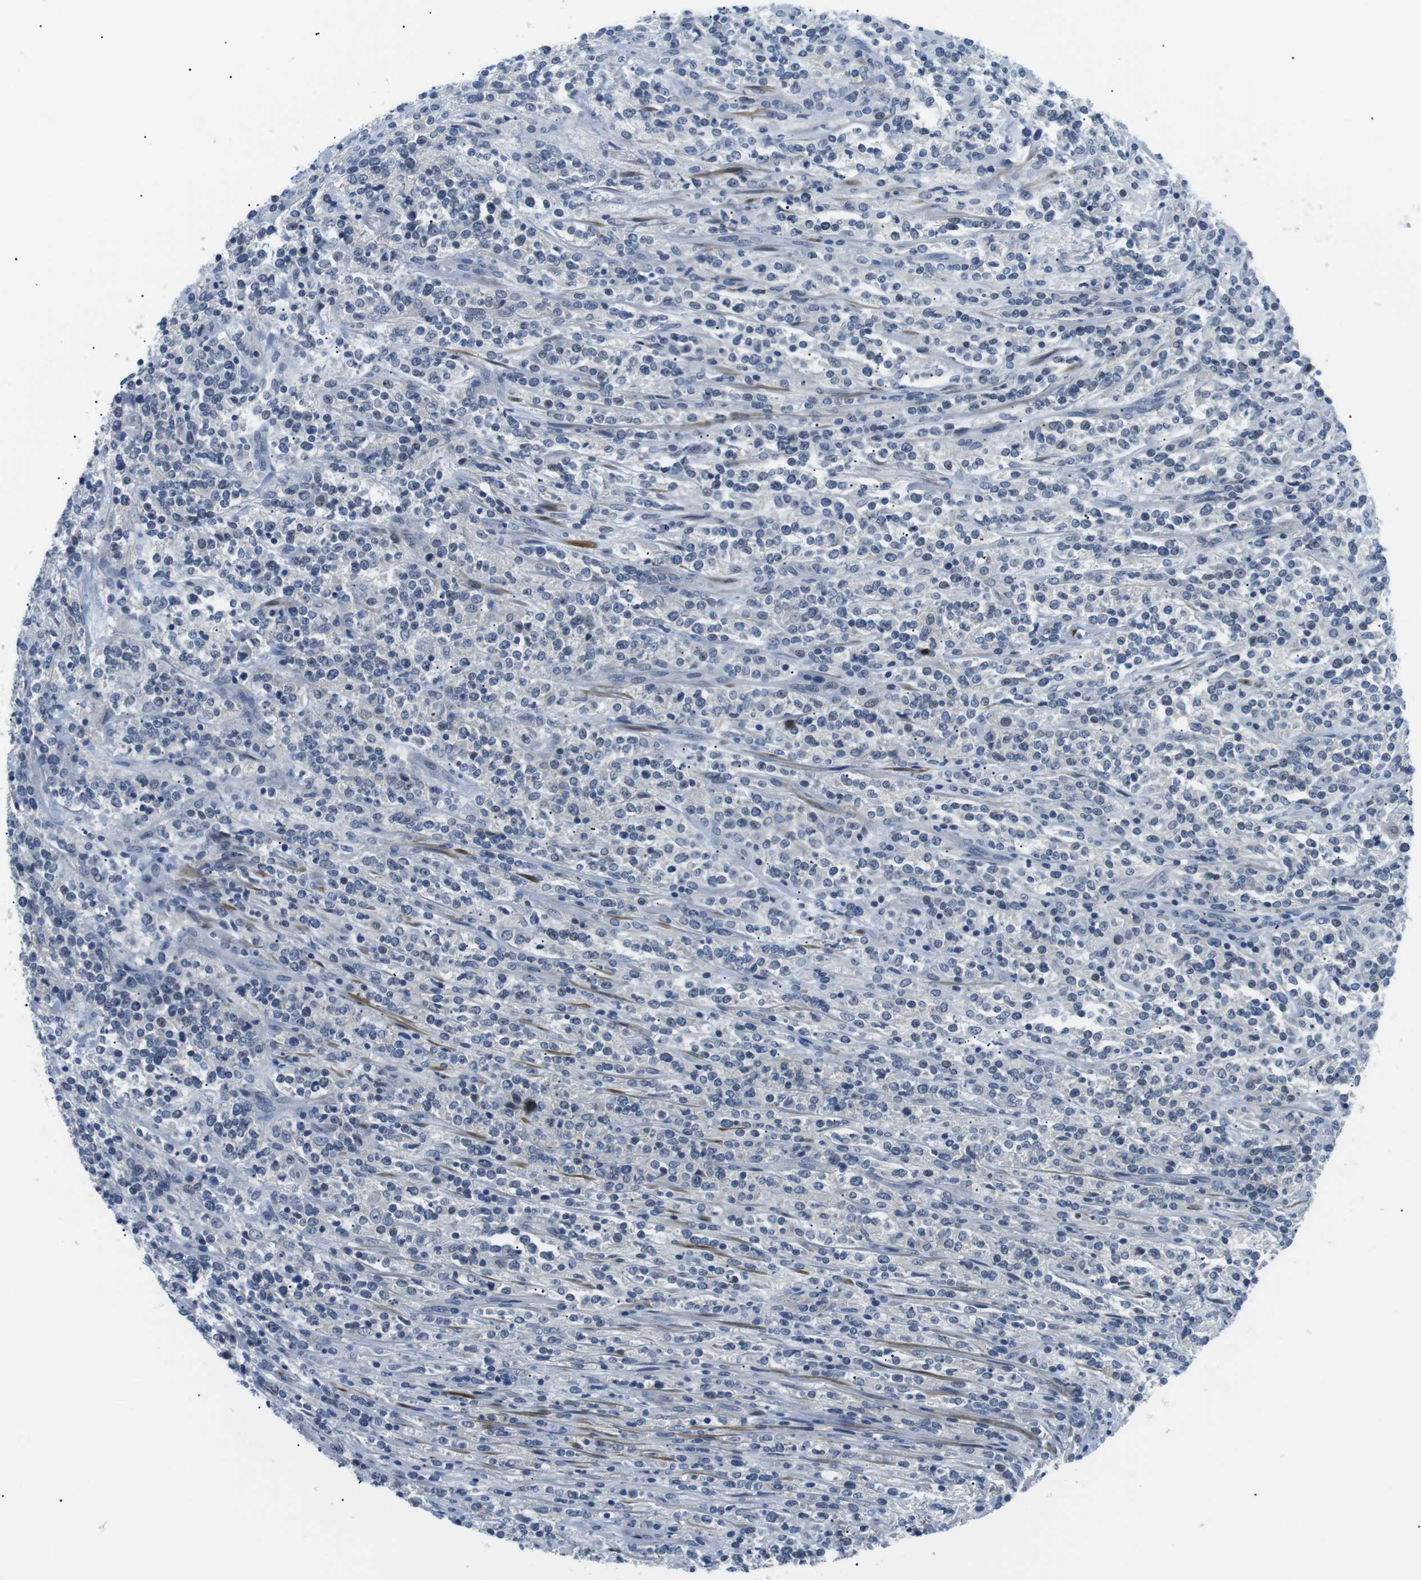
{"staining": {"intensity": "negative", "quantity": "none", "location": "none"}, "tissue": "lymphoma", "cell_type": "Tumor cells", "image_type": "cancer", "snomed": [{"axis": "morphology", "description": "Malignant lymphoma, non-Hodgkin's type, High grade"}, {"axis": "topography", "description": "Soft tissue"}], "caption": "There is no significant expression in tumor cells of lymphoma. Nuclei are stained in blue.", "gene": "WSCD1", "patient": {"sex": "male", "age": 18}}